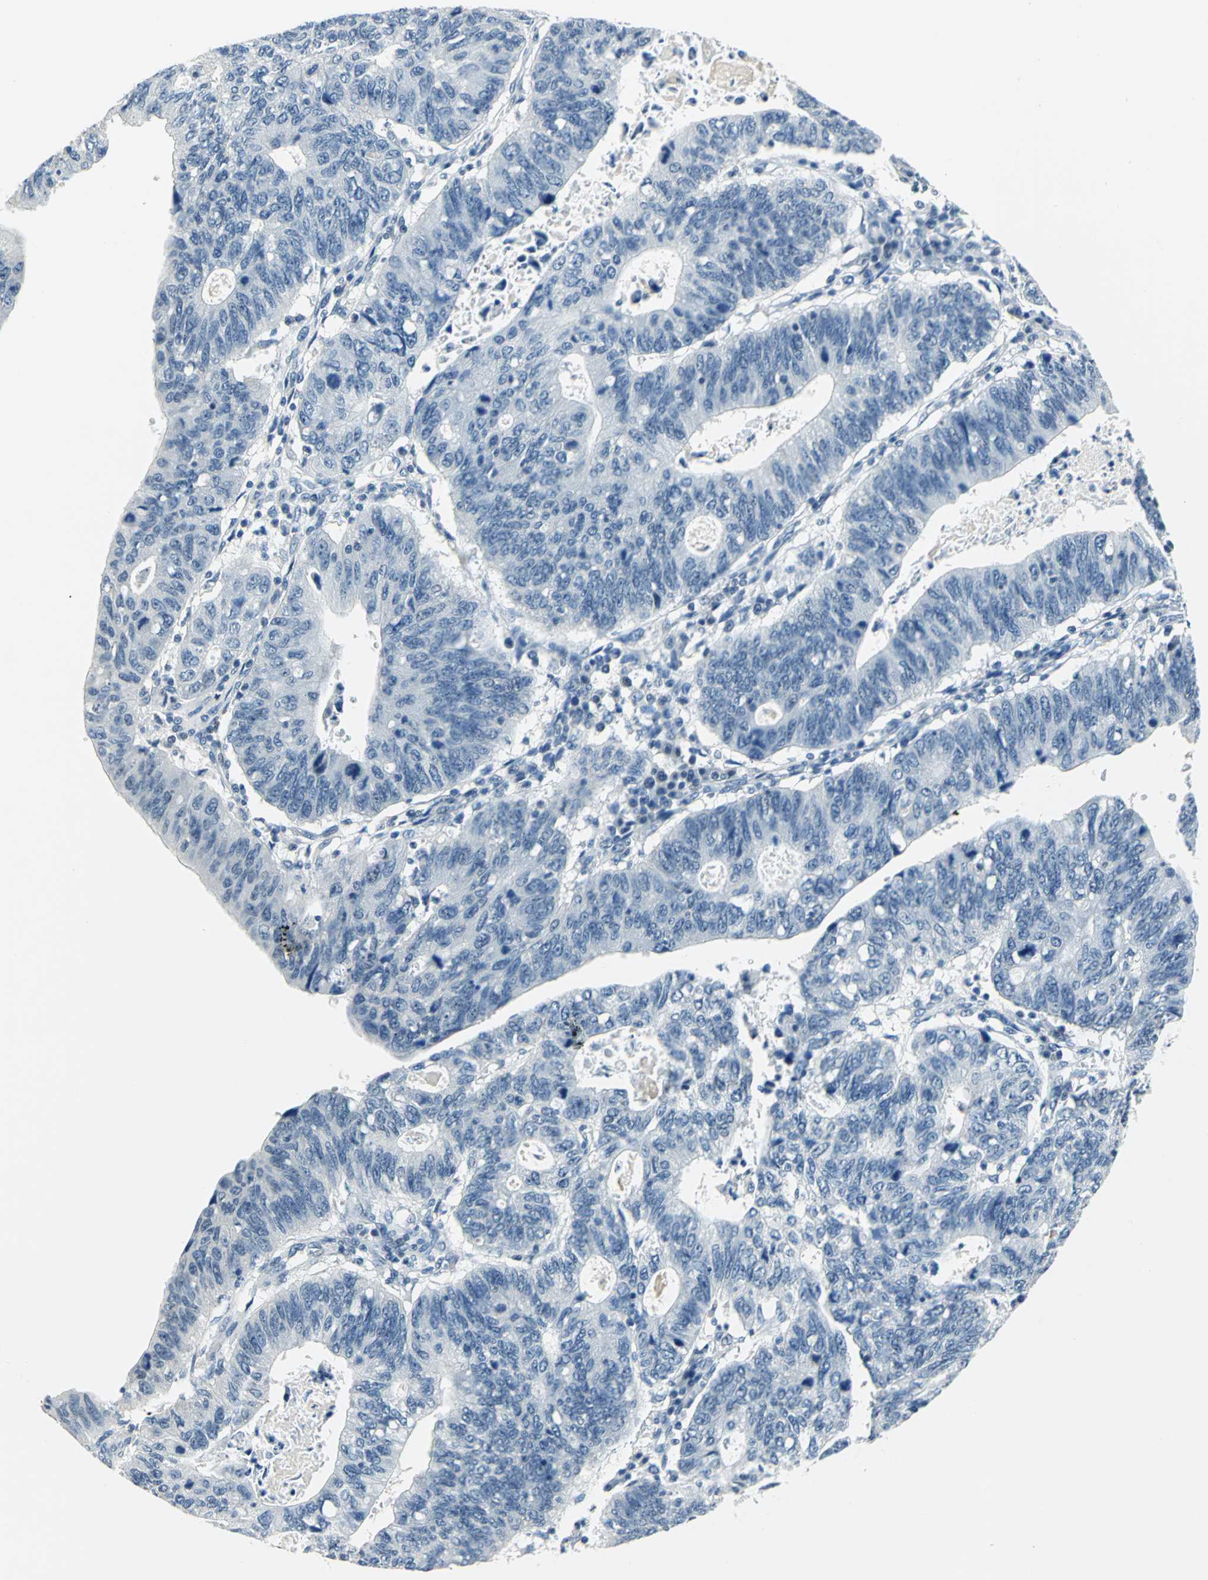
{"staining": {"intensity": "negative", "quantity": "none", "location": "none"}, "tissue": "stomach cancer", "cell_type": "Tumor cells", "image_type": "cancer", "snomed": [{"axis": "morphology", "description": "Adenocarcinoma, NOS"}, {"axis": "topography", "description": "Stomach"}], "caption": "Immunohistochemistry histopathology image of human adenocarcinoma (stomach) stained for a protein (brown), which shows no staining in tumor cells.", "gene": "RAD17", "patient": {"sex": "male", "age": 59}}